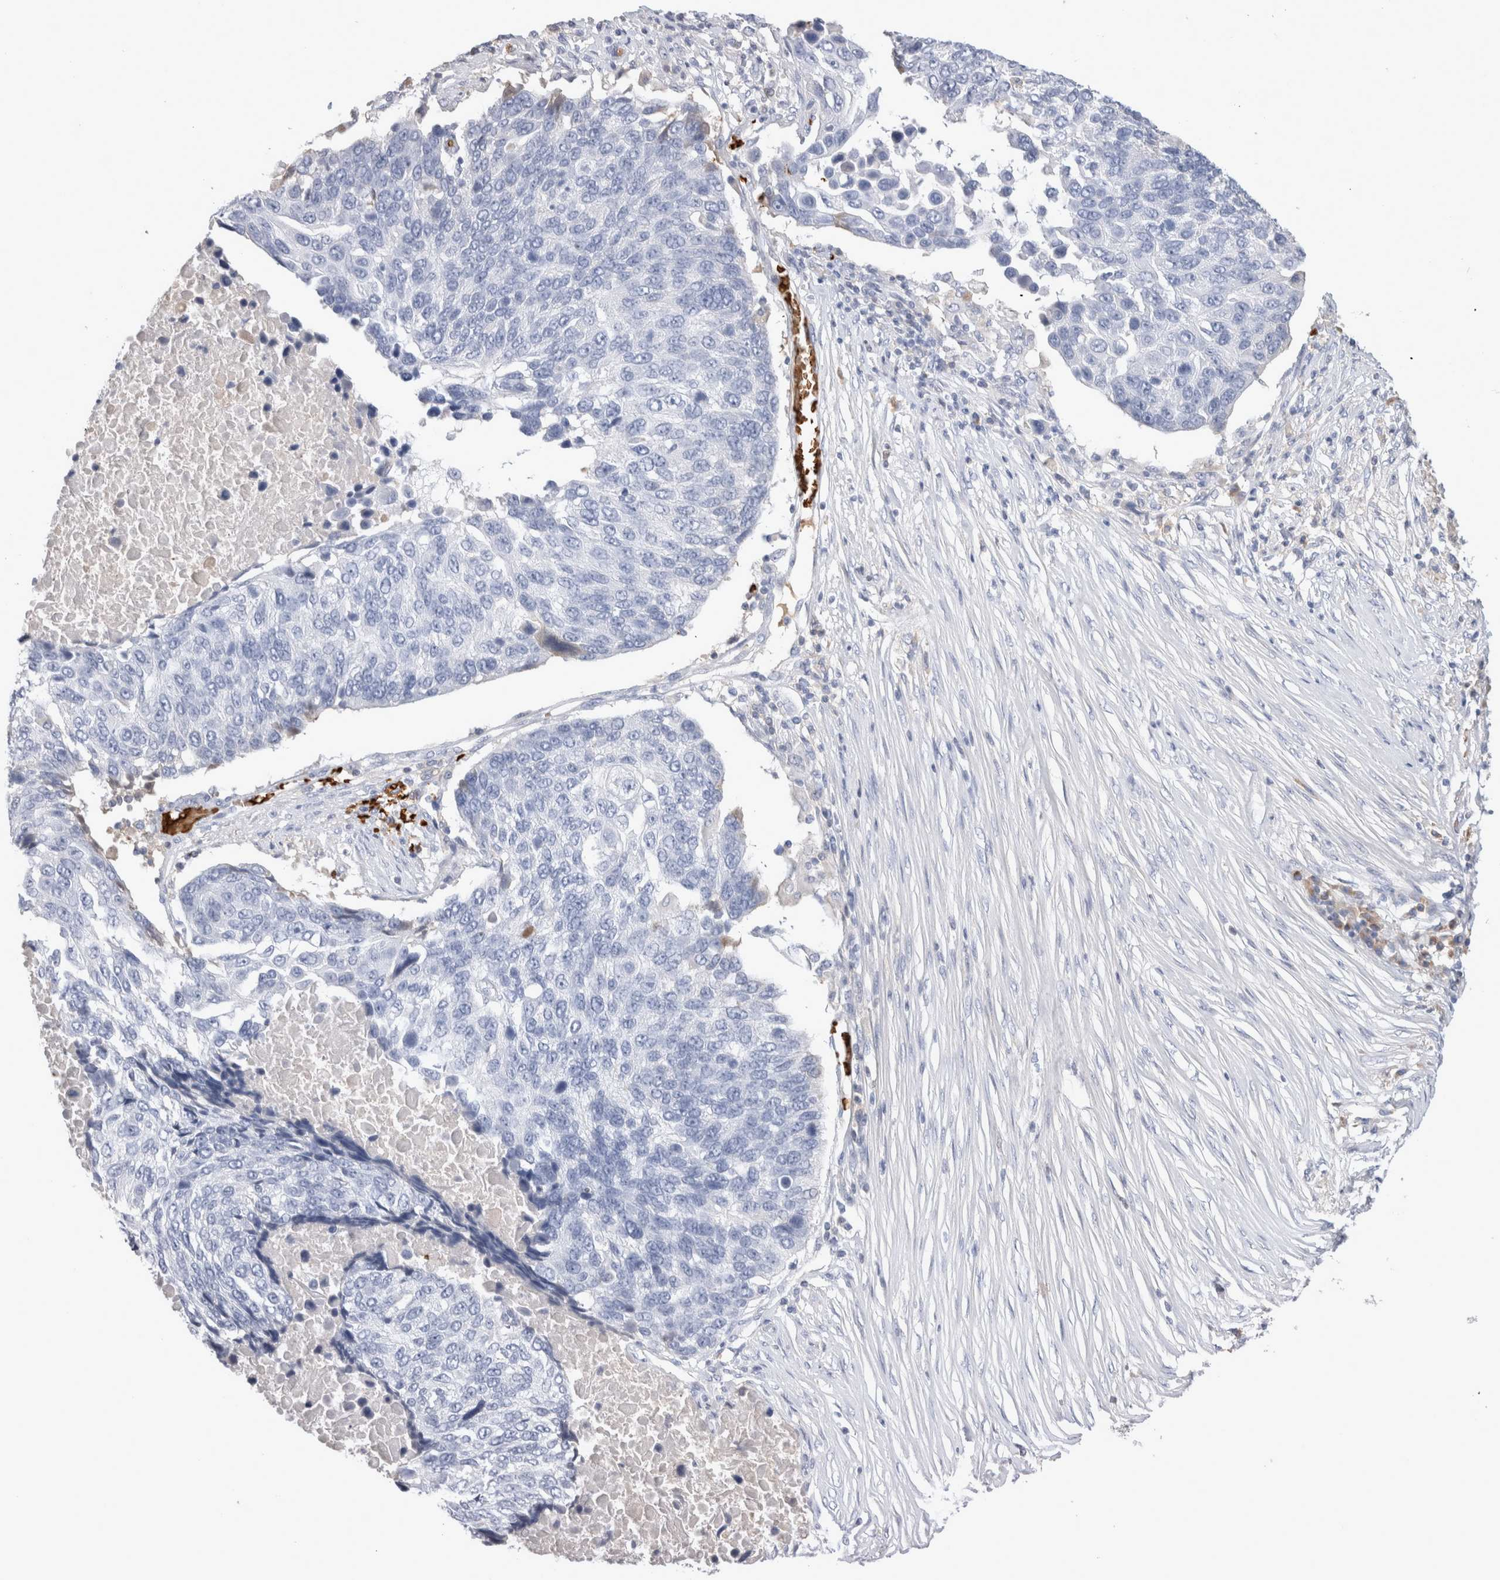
{"staining": {"intensity": "negative", "quantity": "none", "location": "none"}, "tissue": "lung cancer", "cell_type": "Tumor cells", "image_type": "cancer", "snomed": [{"axis": "morphology", "description": "Squamous cell carcinoma, NOS"}, {"axis": "topography", "description": "Lung"}], "caption": "This is an immunohistochemistry image of lung cancer. There is no expression in tumor cells.", "gene": "CA1", "patient": {"sex": "male", "age": 66}}